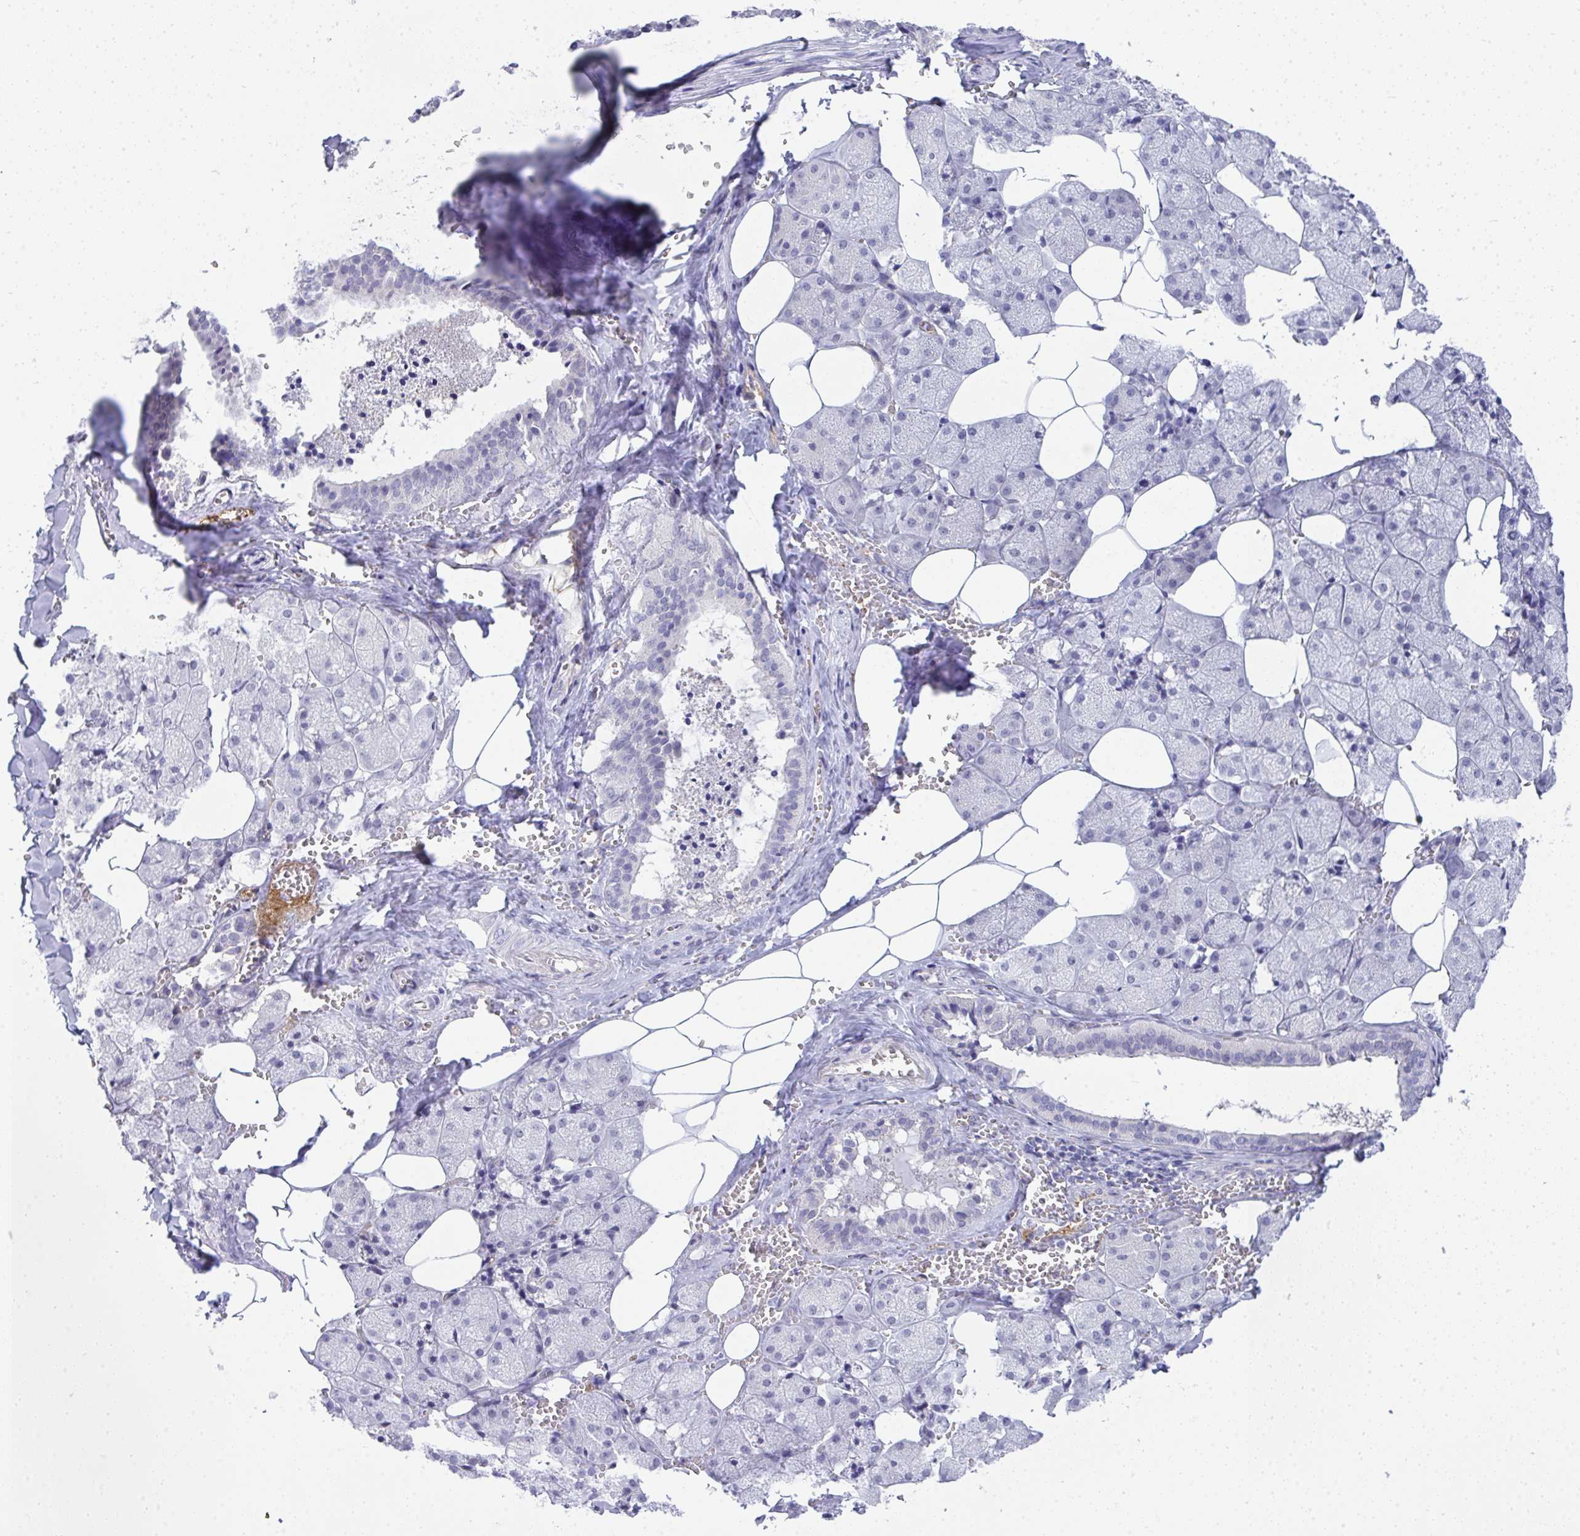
{"staining": {"intensity": "negative", "quantity": "none", "location": "none"}, "tissue": "salivary gland", "cell_type": "Glandular cells", "image_type": "normal", "snomed": [{"axis": "morphology", "description": "Normal tissue, NOS"}, {"axis": "topography", "description": "Salivary gland"}, {"axis": "topography", "description": "Peripheral nerve tissue"}], "caption": "Photomicrograph shows no significant protein positivity in glandular cells of normal salivary gland. The staining is performed using DAB brown chromogen with nuclei counter-stained in using hematoxylin.", "gene": "TMEM82", "patient": {"sex": "male", "age": 38}}